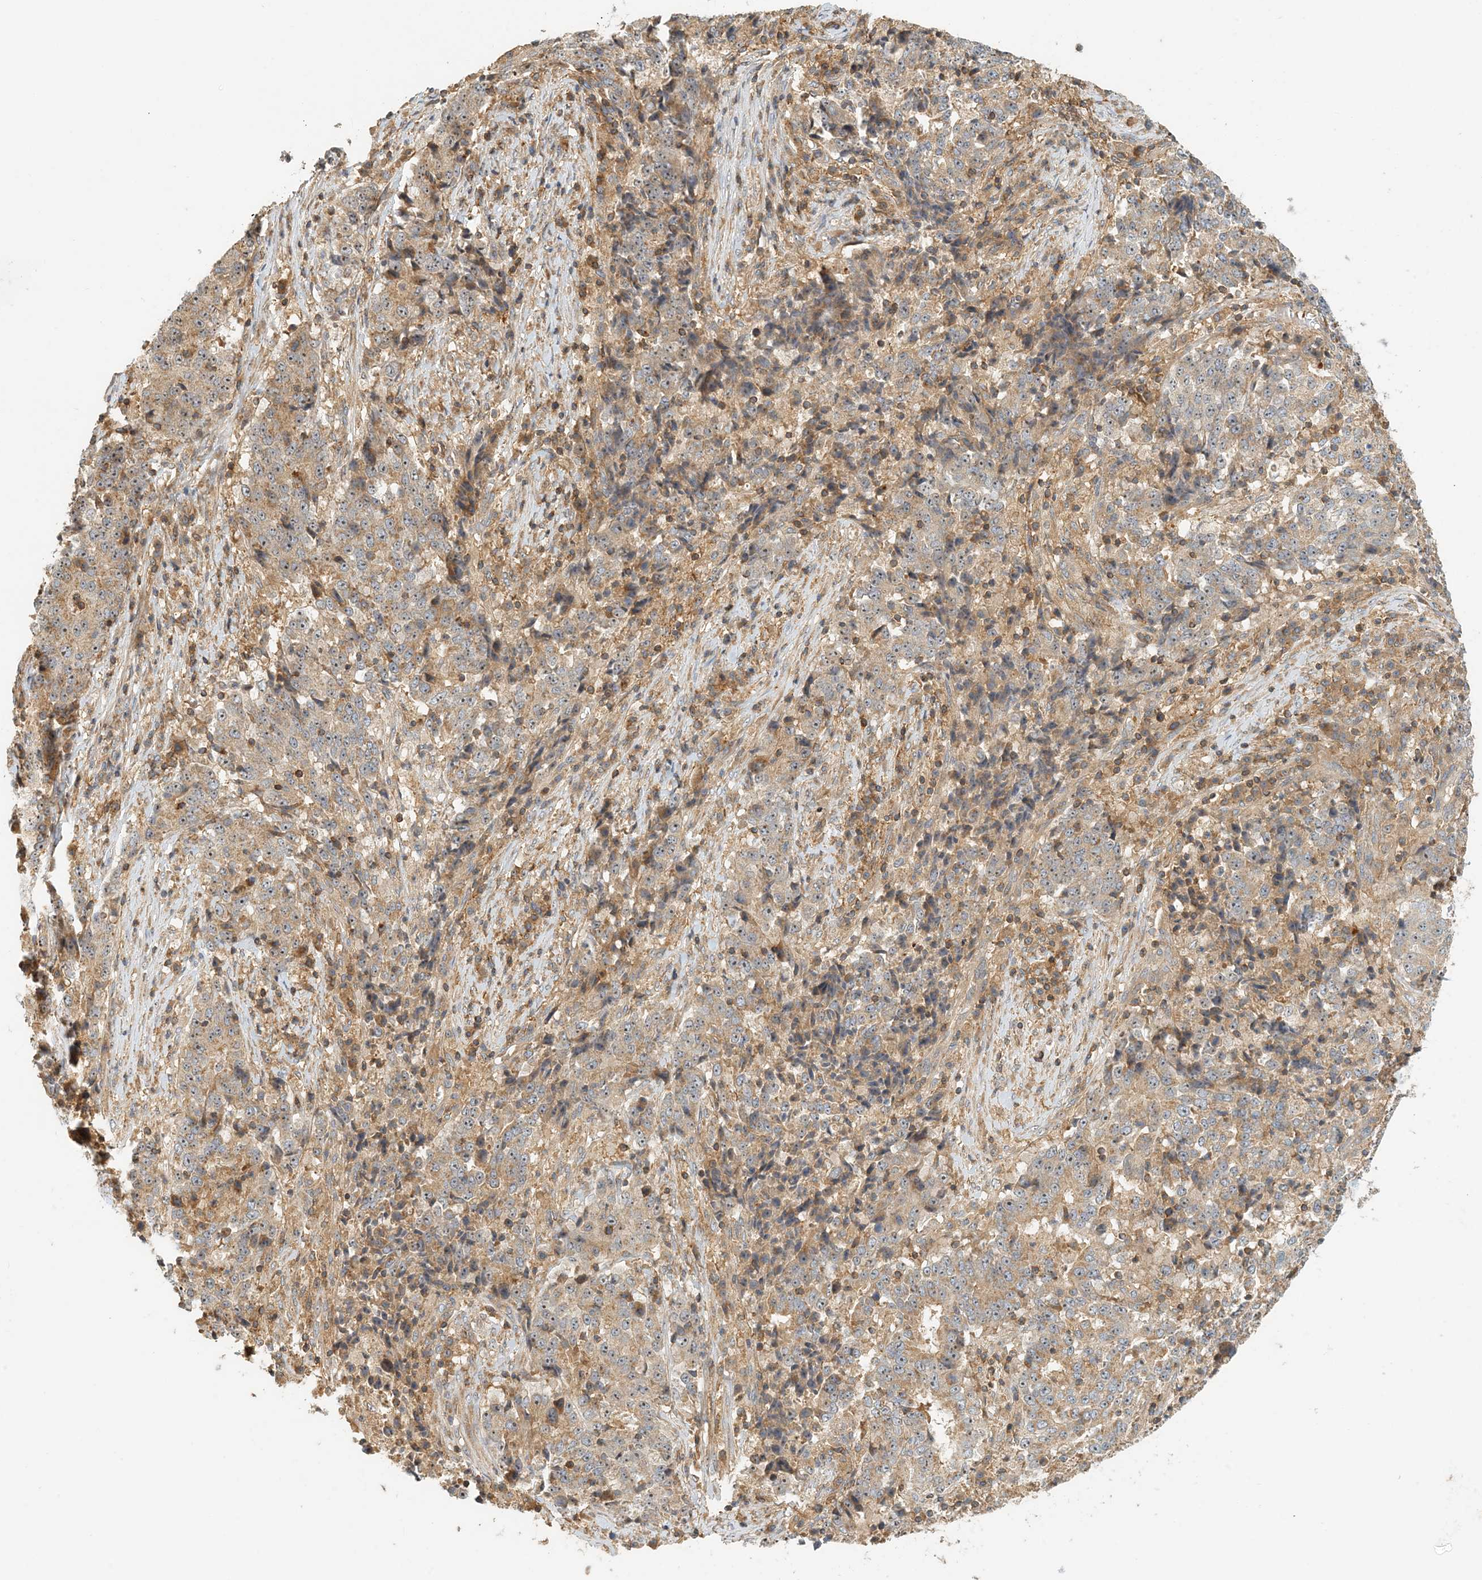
{"staining": {"intensity": "moderate", "quantity": ">75%", "location": "cytoplasmic/membranous"}, "tissue": "stomach cancer", "cell_type": "Tumor cells", "image_type": "cancer", "snomed": [{"axis": "morphology", "description": "Adenocarcinoma, NOS"}, {"axis": "topography", "description": "Stomach"}], "caption": "A histopathology image of adenocarcinoma (stomach) stained for a protein reveals moderate cytoplasmic/membranous brown staining in tumor cells.", "gene": "COLEC11", "patient": {"sex": "male", "age": 59}}